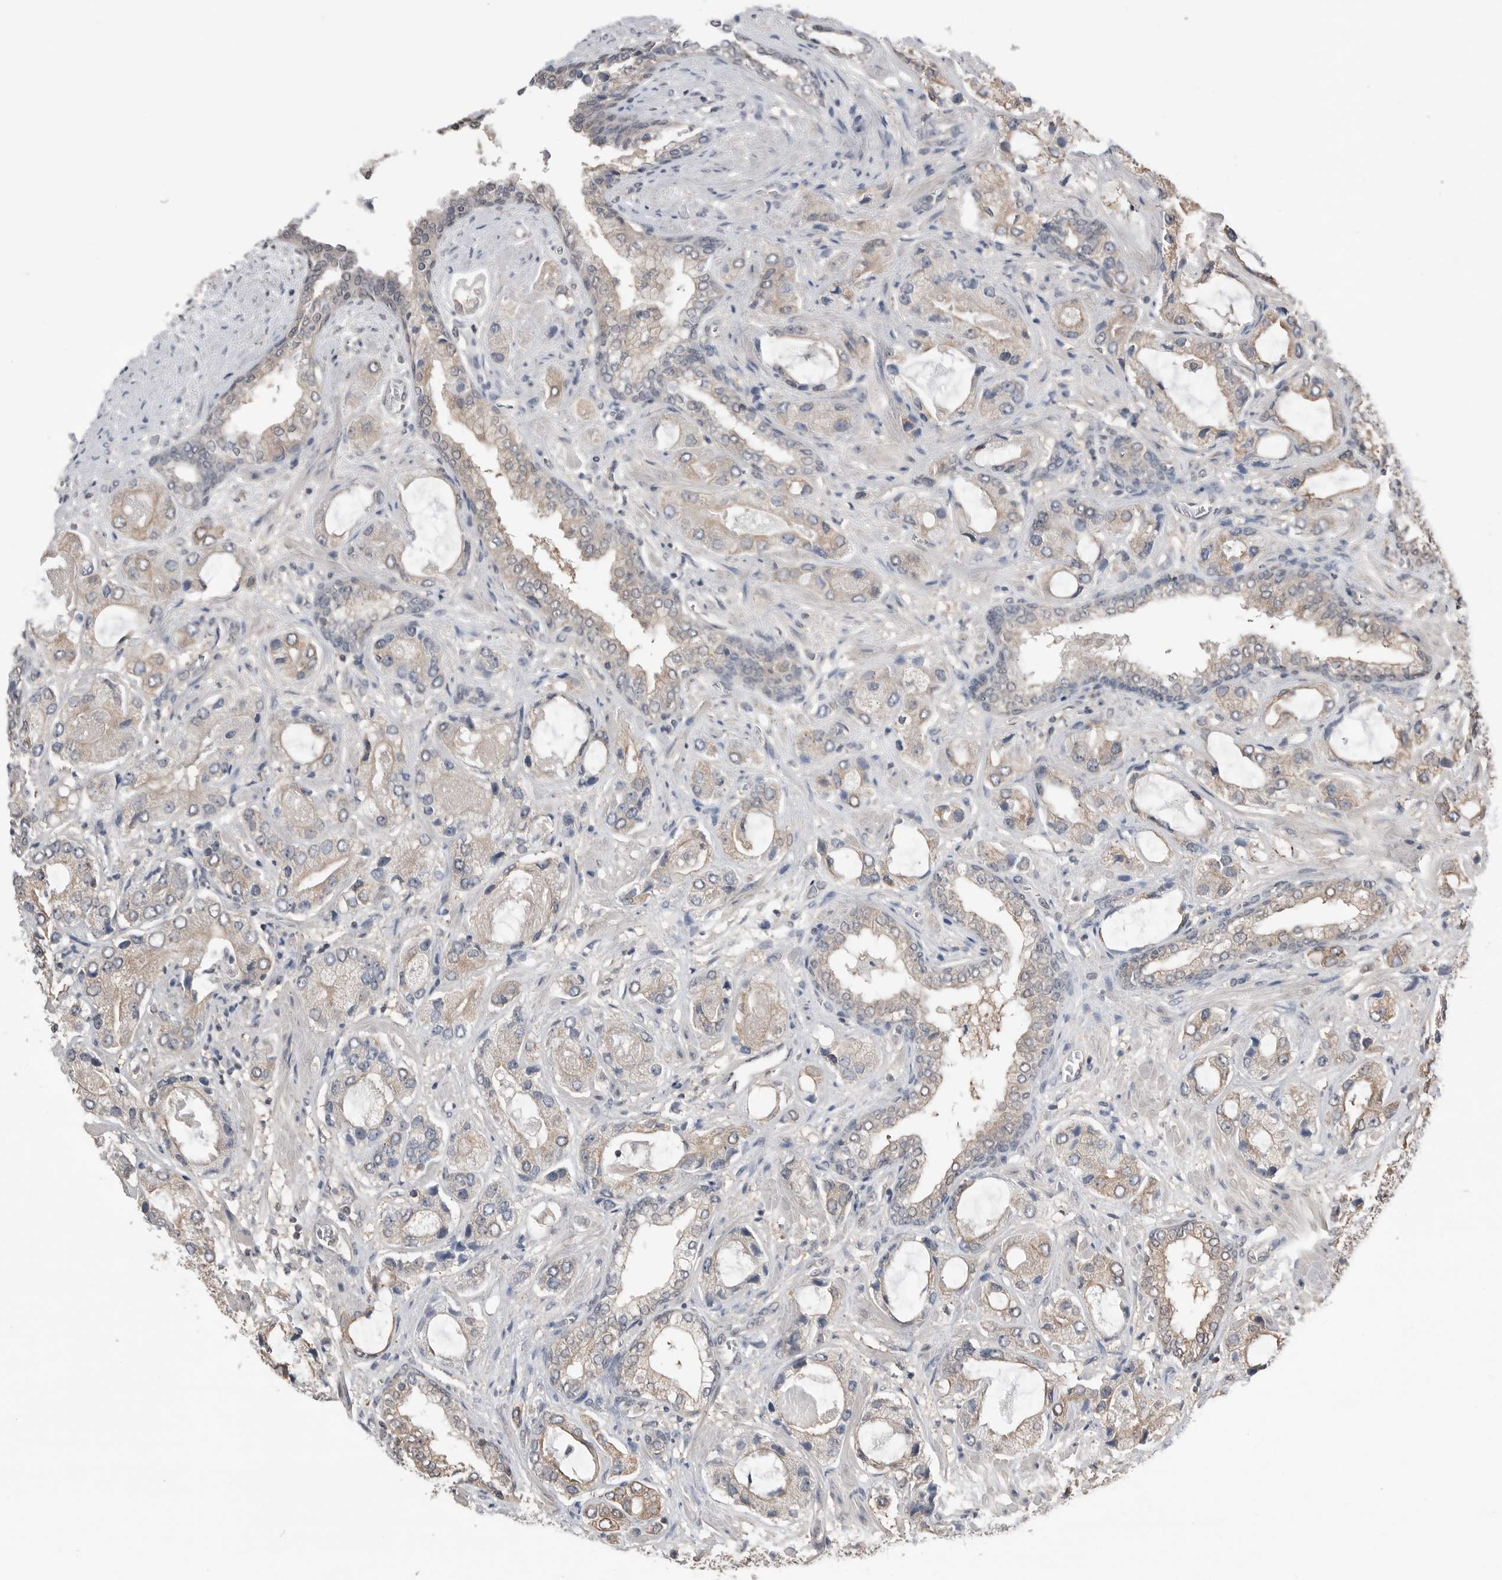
{"staining": {"intensity": "weak", "quantity": "<25%", "location": "cytoplasmic/membranous"}, "tissue": "prostate cancer", "cell_type": "Tumor cells", "image_type": "cancer", "snomed": [{"axis": "morphology", "description": "Normal tissue, NOS"}, {"axis": "morphology", "description": "Adenocarcinoma, High grade"}, {"axis": "topography", "description": "Prostate"}, {"axis": "topography", "description": "Peripheral nerve tissue"}], "caption": "The immunohistochemistry image has no significant staining in tumor cells of prostate cancer (adenocarcinoma (high-grade)) tissue.", "gene": "PEAK1", "patient": {"sex": "male", "age": 59}}